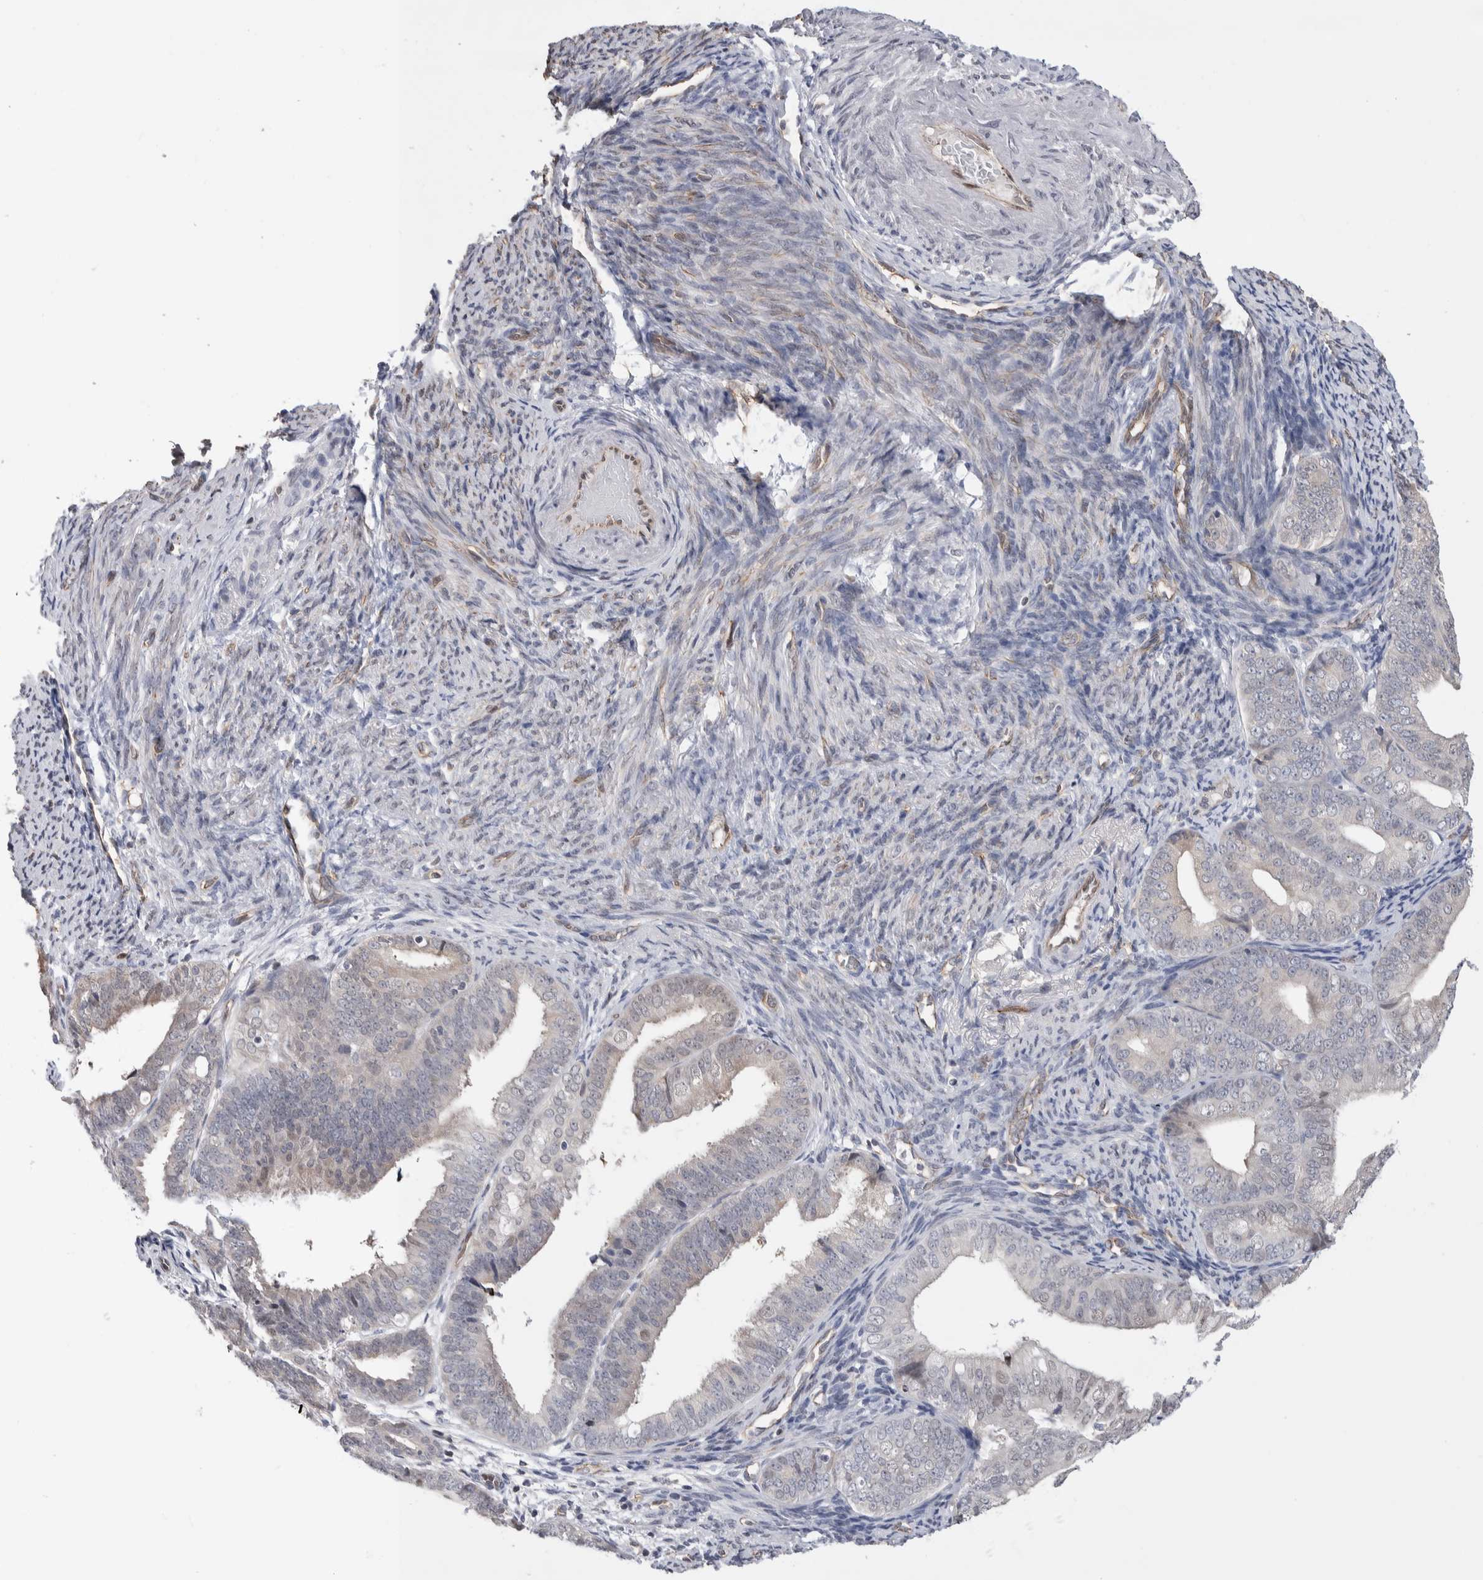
{"staining": {"intensity": "moderate", "quantity": "<25%", "location": "nuclear"}, "tissue": "endometrial cancer", "cell_type": "Tumor cells", "image_type": "cancer", "snomed": [{"axis": "morphology", "description": "Adenocarcinoma, NOS"}, {"axis": "topography", "description": "Endometrium"}], "caption": "Endometrial adenocarcinoma stained for a protein (brown) displays moderate nuclear positive expression in approximately <25% of tumor cells.", "gene": "ZBTB49", "patient": {"sex": "female", "age": 63}}